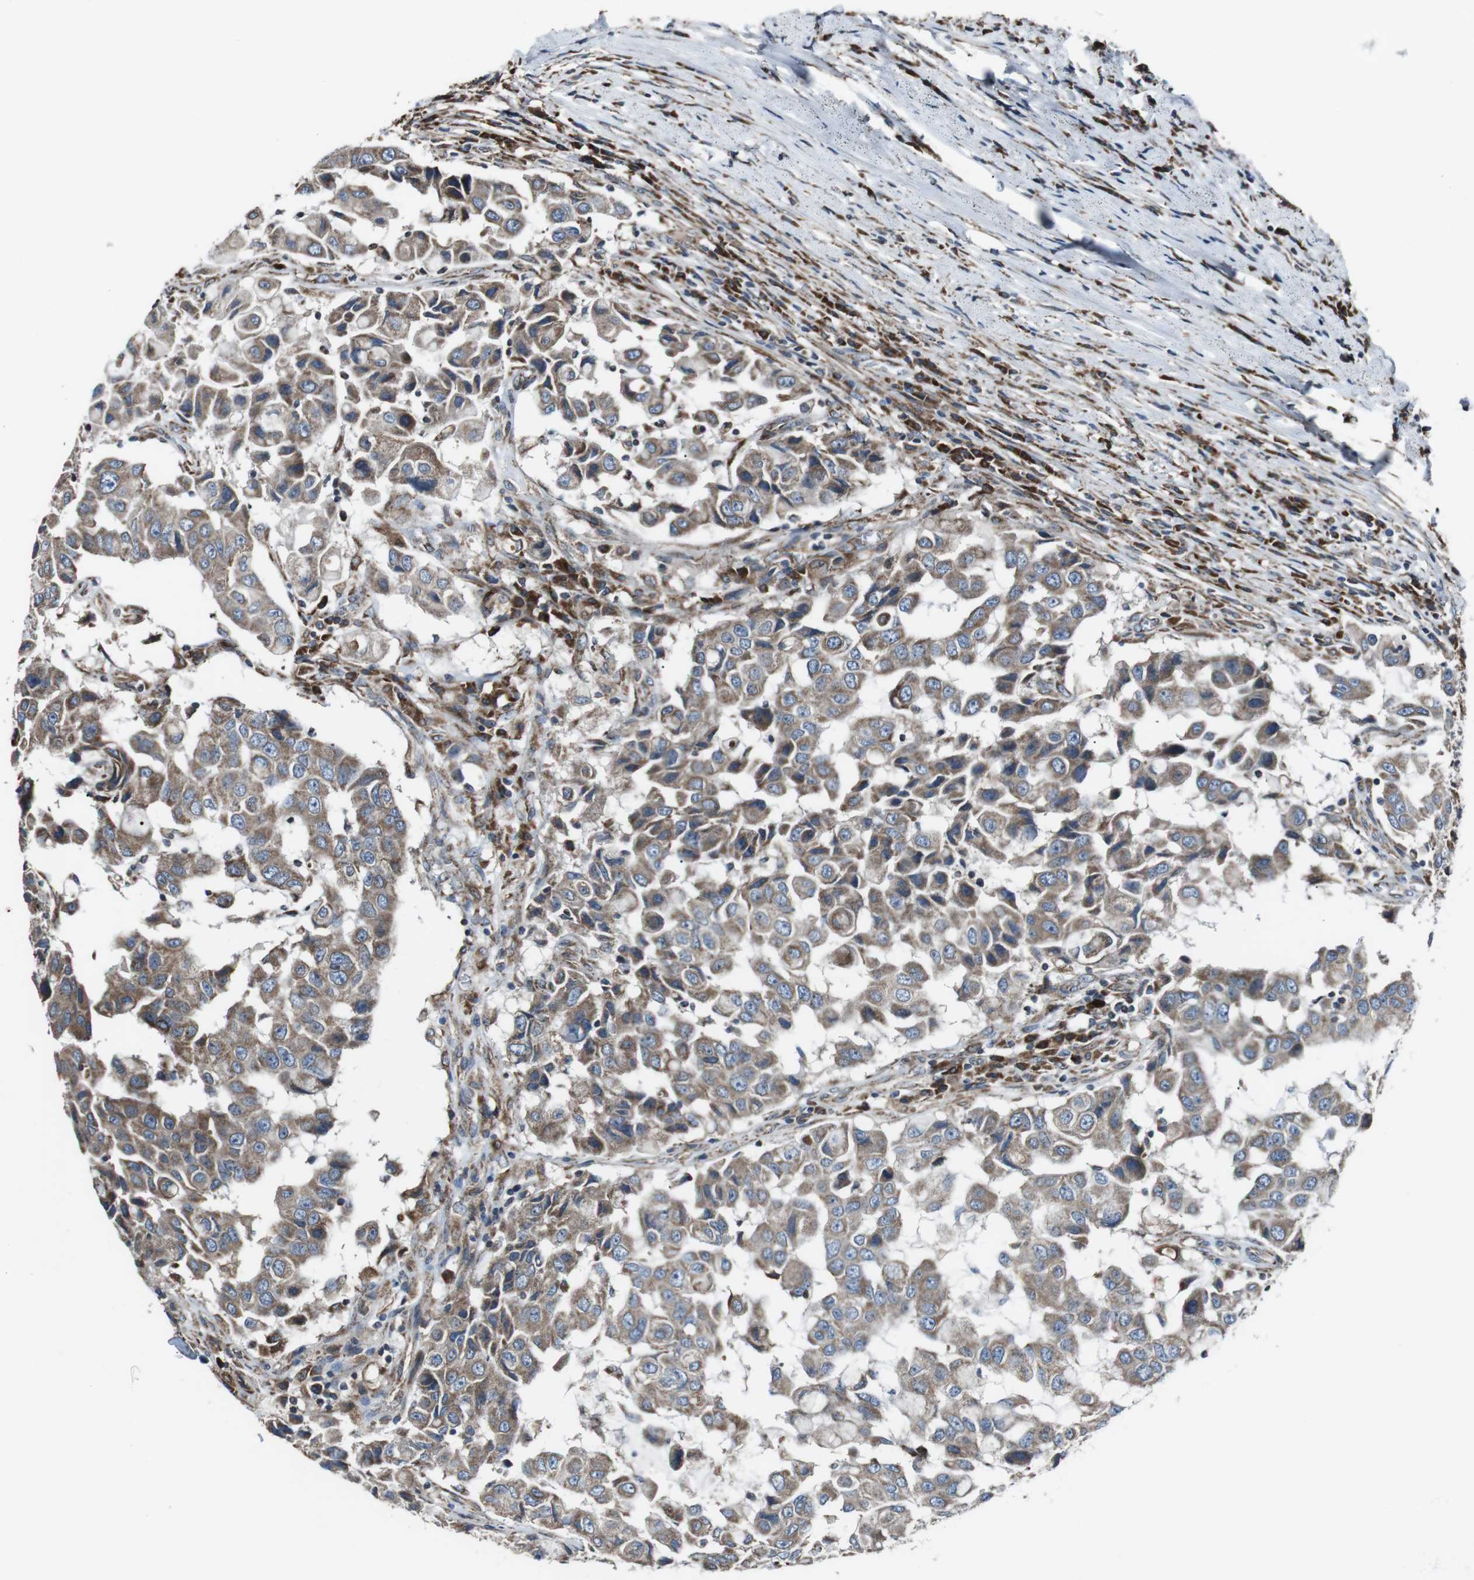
{"staining": {"intensity": "moderate", "quantity": ">75%", "location": "cytoplasmic/membranous"}, "tissue": "breast cancer", "cell_type": "Tumor cells", "image_type": "cancer", "snomed": [{"axis": "morphology", "description": "Duct carcinoma"}, {"axis": "topography", "description": "Breast"}], "caption": "A photomicrograph of breast cancer (intraductal carcinoma) stained for a protein displays moderate cytoplasmic/membranous brown staining in tumor cells. (DAB (3,3'-diaminobenzidine) IHC with brightfield microscopy, high magnification).", "gene": "CISD2", "patient": {"sex": "female", "age": 27}}